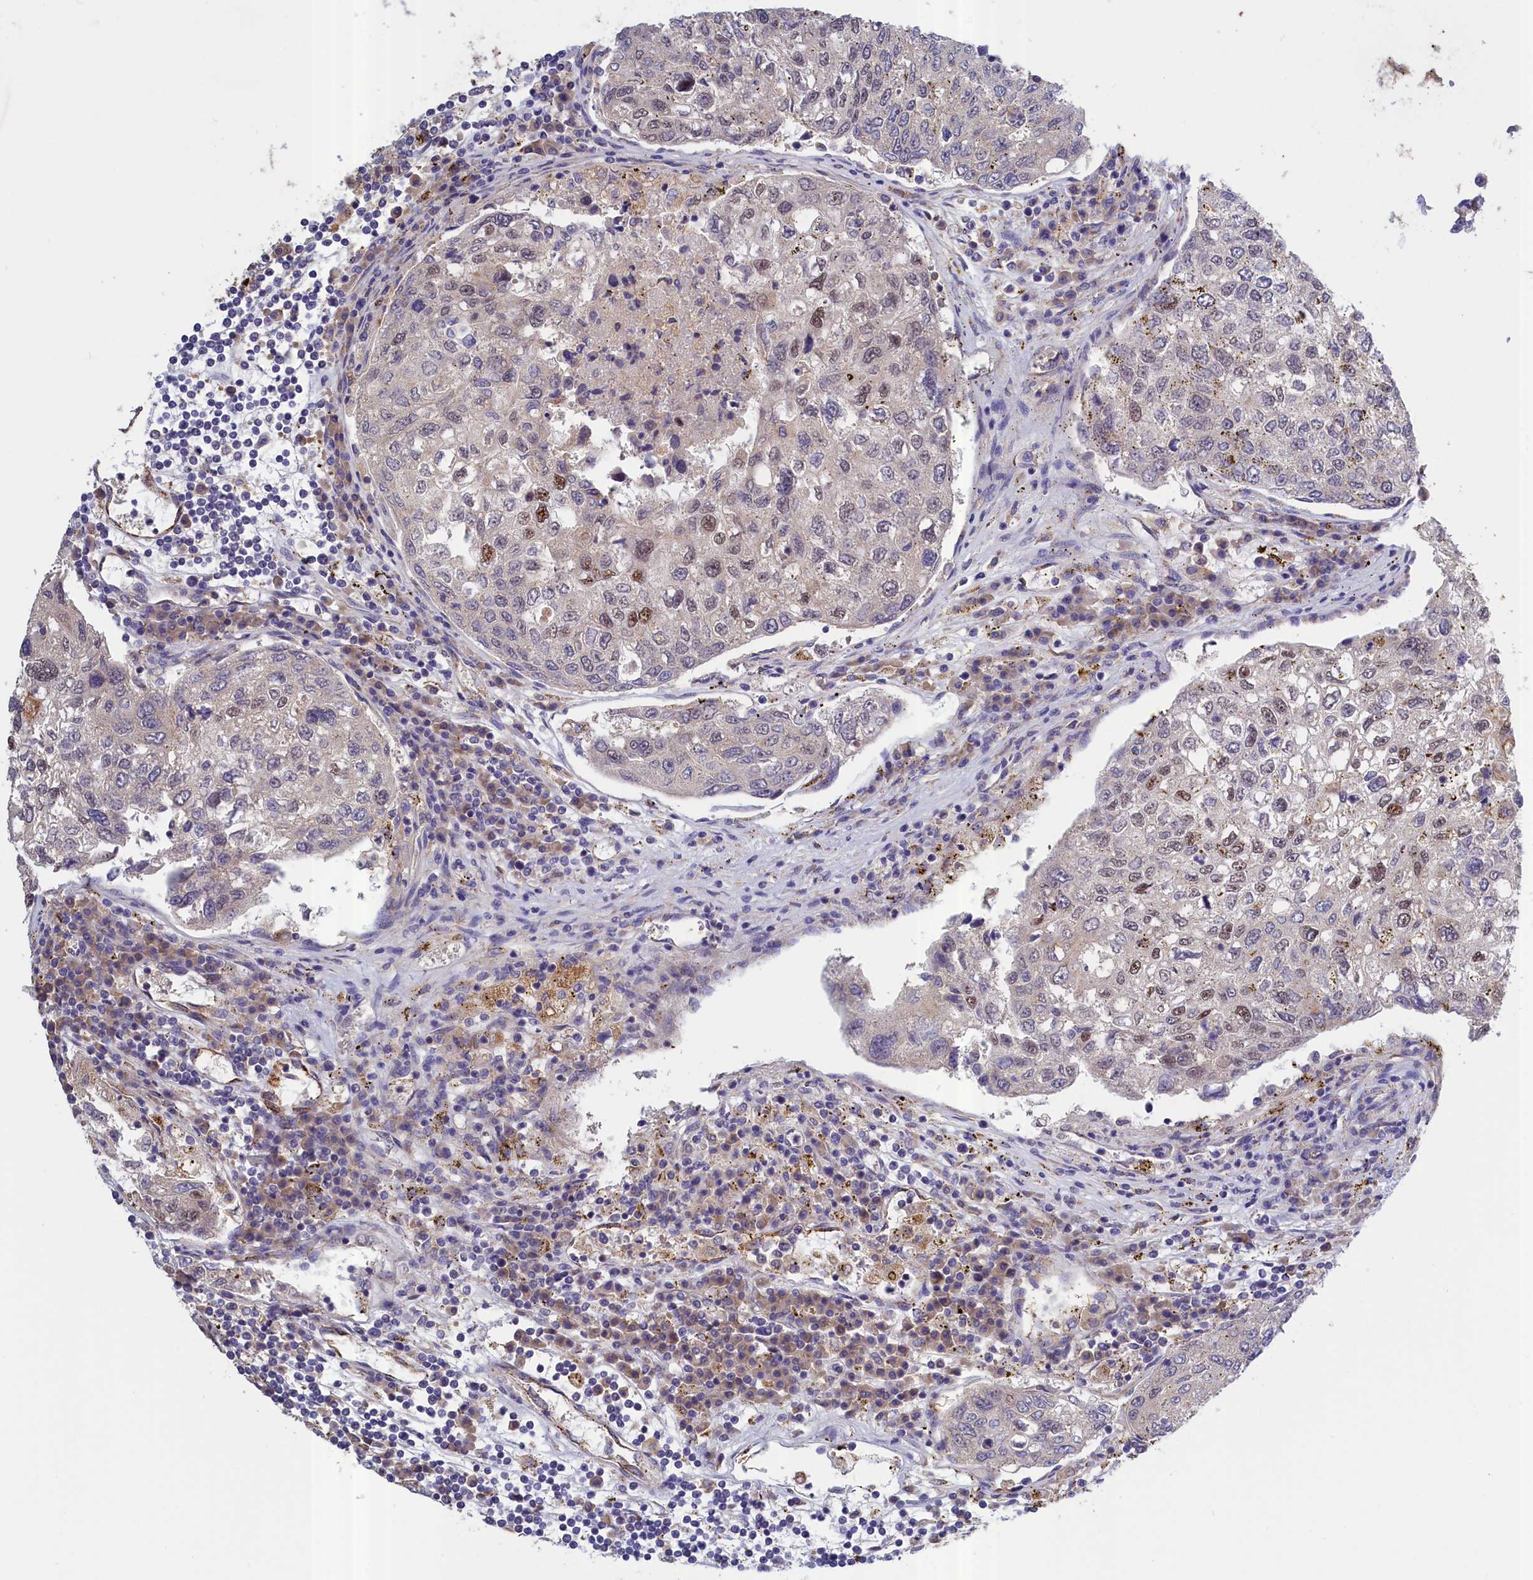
{"staining": {"intensity": "negative", "quantity": "none", "location": "none"}, "tissue": "urothelial cancer", "cell_type": "Tumor cells", "image_type": "cancer", "snomed": [{"axis": "morphology", "description": "Urothelial carcinoma, High grade"}, {"axis": "topography", "description": "Lymph node"}, {"axis": "topography", "description": "Urinary bladder"}], "caption": "Immunohistochemistry (IHC) image of urothelial cancer stained for a protein (brown), which reveals no expression in tumor cells.", "gene": "COL19A1", "patient": {"sex": "male", "age": 51}}